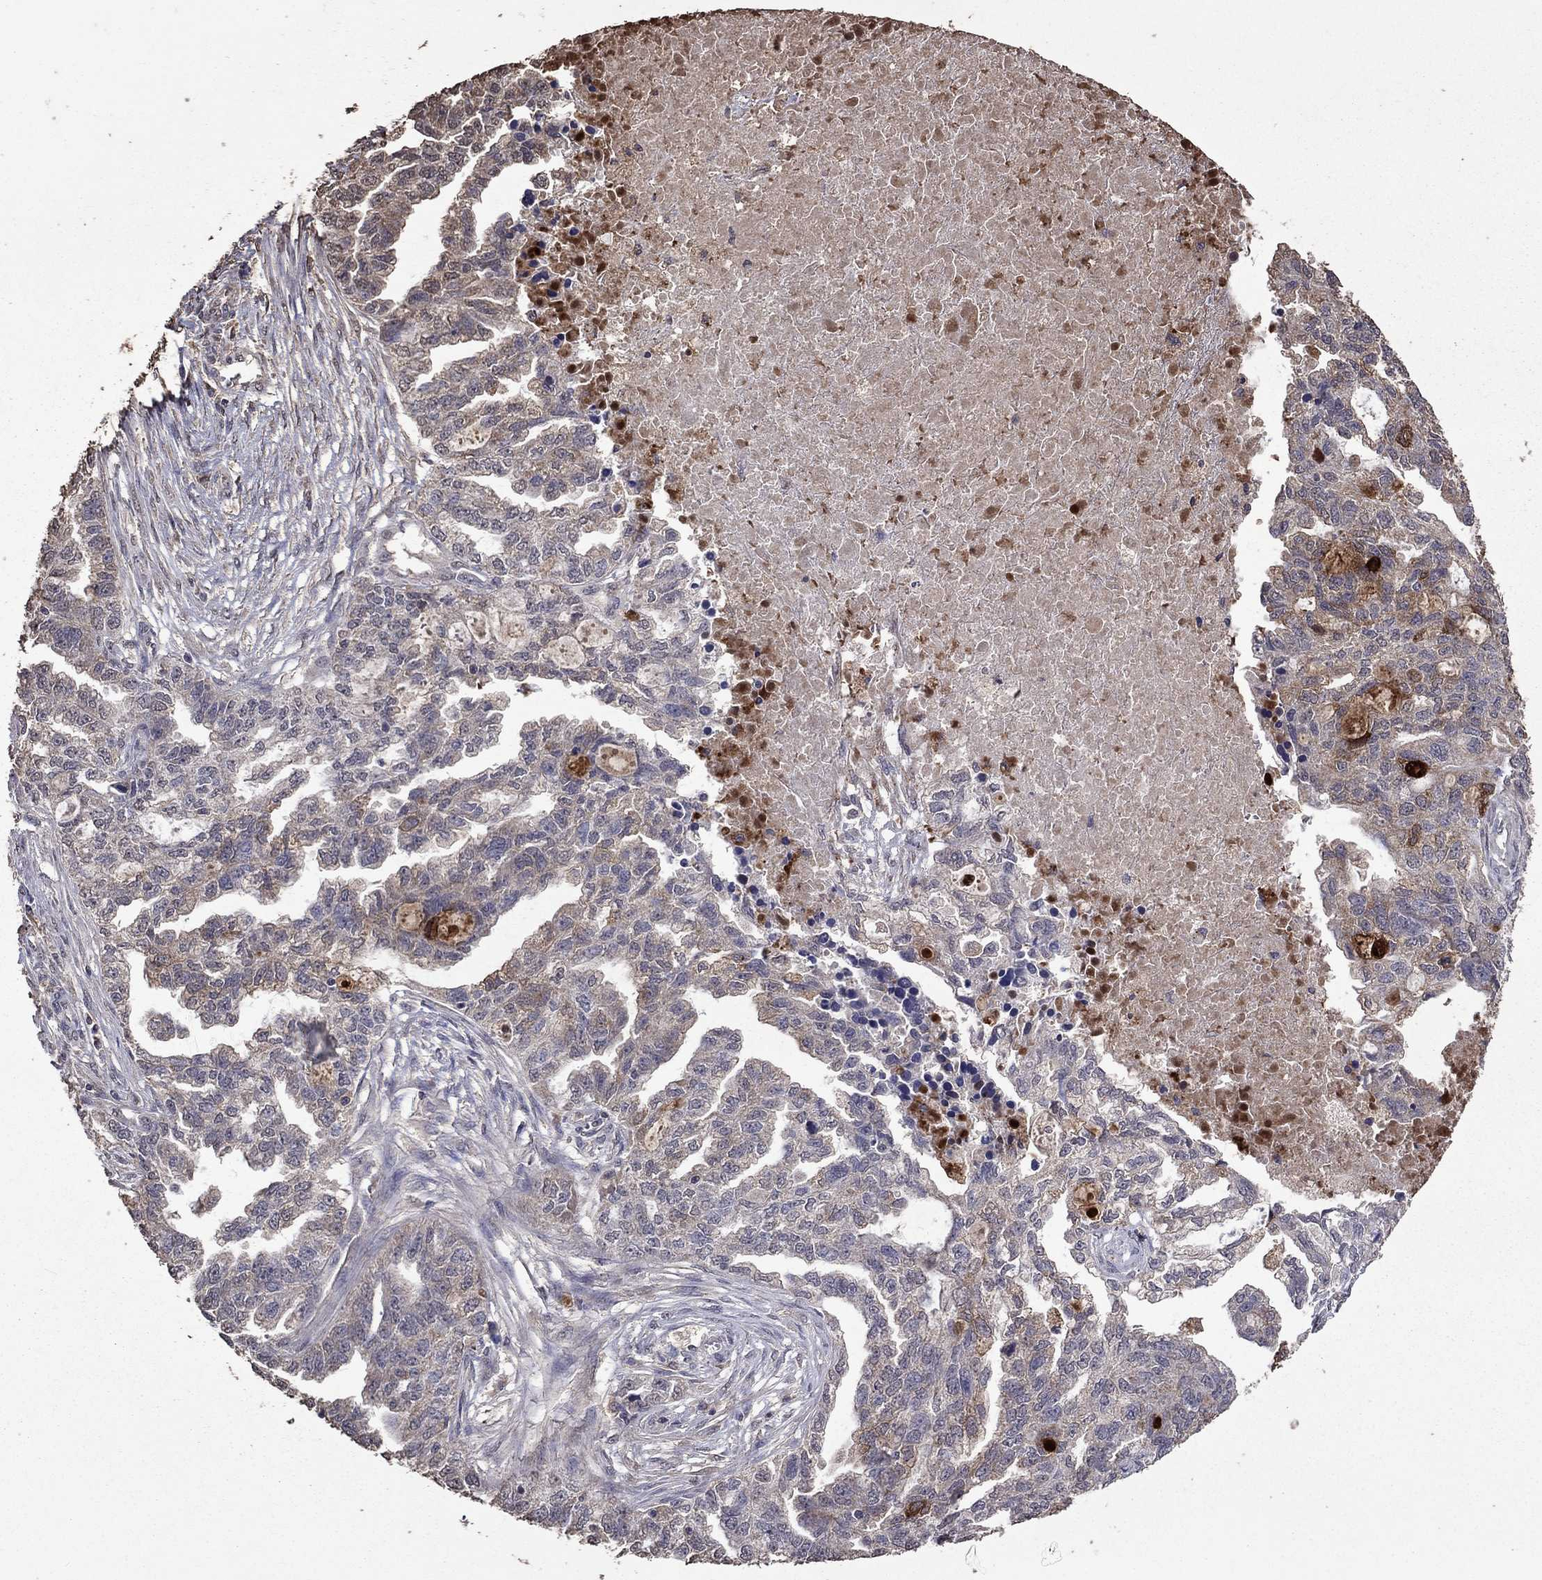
{"staining": {"intensity": "weak", "quantity": "25%-75%", "location": "cytoplasmic/membranous"}, "tissue": "ovarian cancer", "cell_type": "Tumor cells", "image_type": "cancer", "snomed": [{"axis": "morphology", "description": "Cystadenocarcinoma, serous, NOS"}, {"axis": "topography", "description": "Ovary"}], "caption": "This photomicrograph reveals IHC staining of ovarian serous cystadenocarcinoma, with low weak cytoplasmic/membranous expression in about 25%-75% of tumor cells.", "gene": "SERPINA5", "patient": {"sex": "female", "age": 51}}